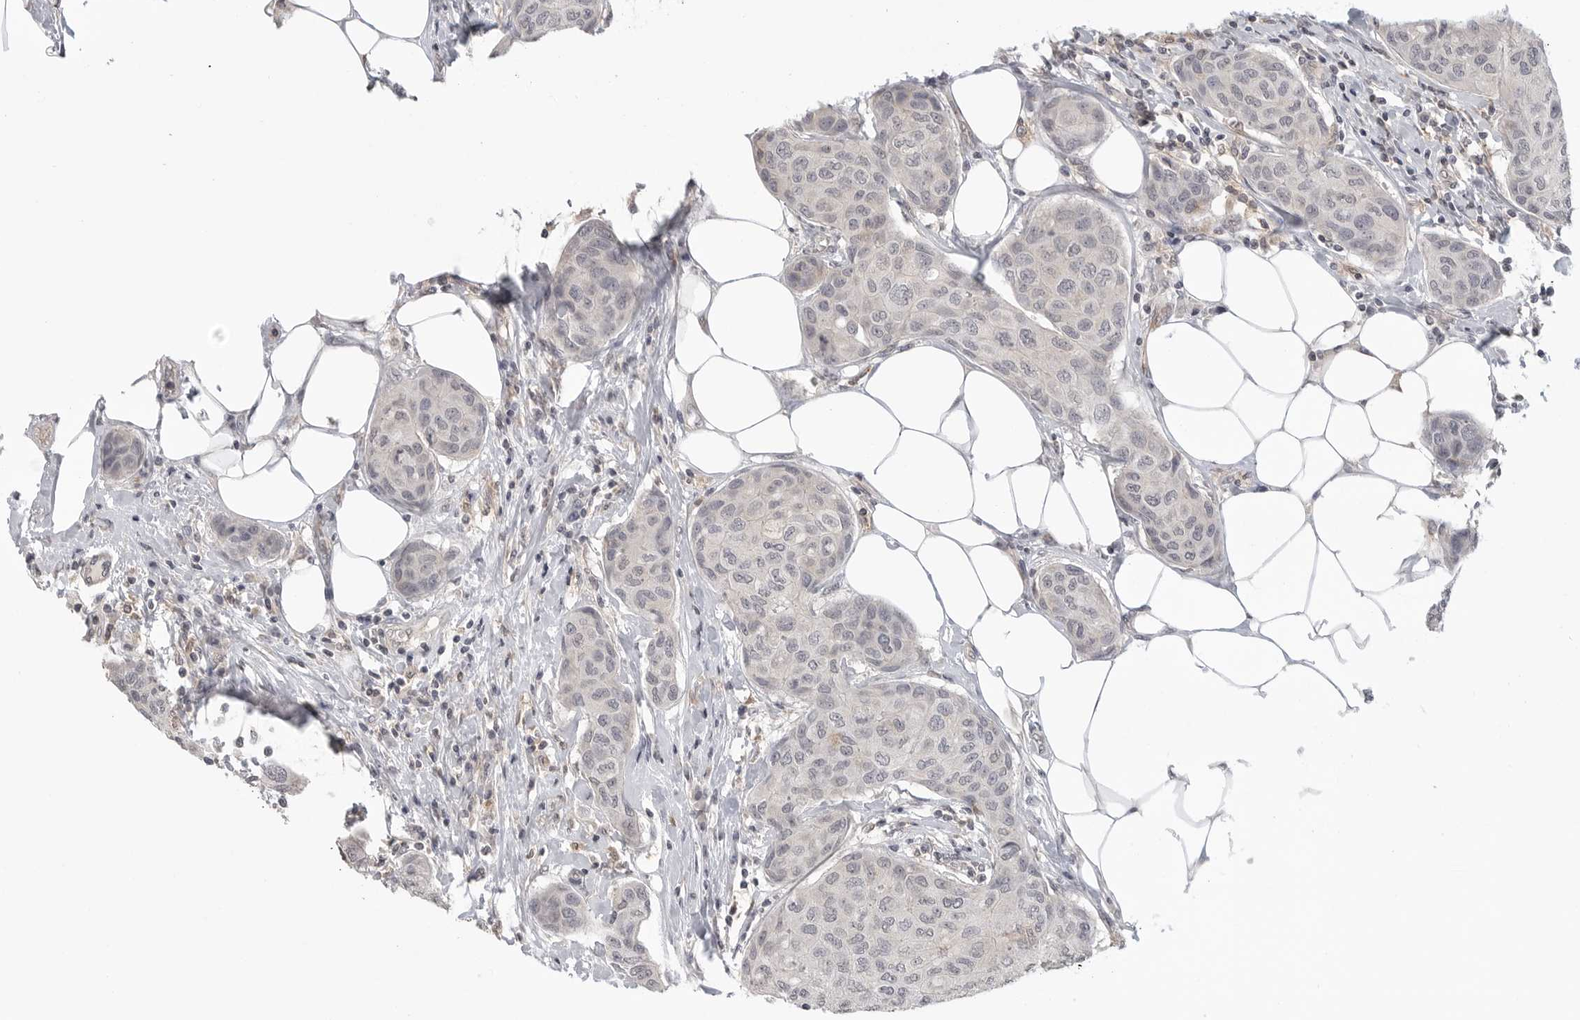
{"staining": {"intensity": "negative", "quantity": "none", "location": "none"}, "tissue": "breast cancer", "cell_type": "Tumor cells", "image_type": "cancer", "snomed": [{"axis": "morphology", "description": "Duct carcinoma"}, {"axis": "topography", "description": "Breast"}], "caption": "DAB (3,3'-diaminobenzidine) immunohistochemical staining of human breast intraductal carcinoma reveals no significant expression in tumor cells.", "gene": "IFNGR1", "patient": {"sex": "female", "age": 80}}